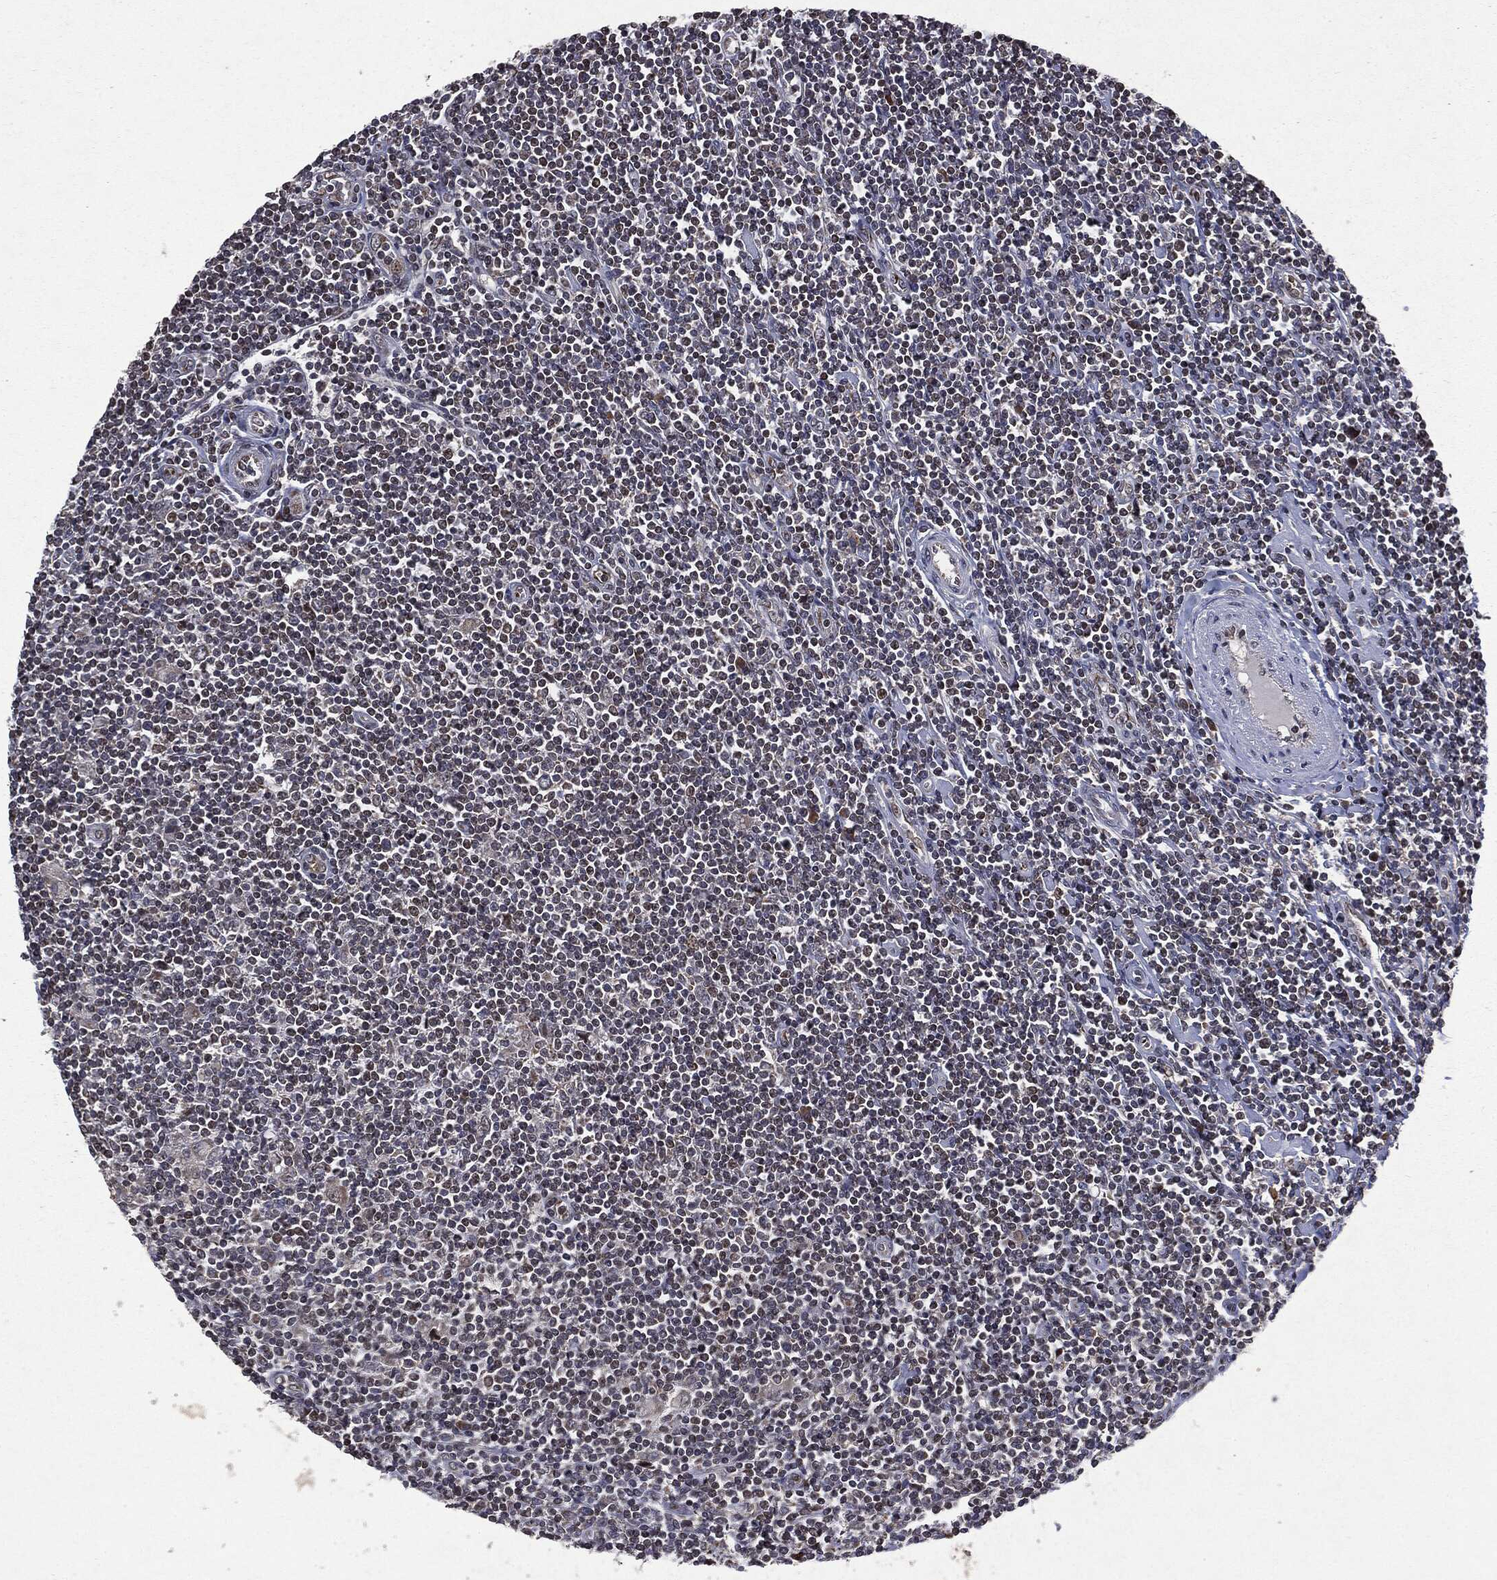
{"staining": {"intensity": "negative", "quantity": "none", "location": "none"}, "tissue": "lymphoma", "cell_type": "Tumor cells", "image_type": "cancer", "snomed": [{"axis": "morphology", "description": "Hodgkin's disease, NOS"}, {"axis": "topography", "description": "Lymph node"}], "caption": "Immunohistochemistry (IHC) micrograph of neoplastic tissue: Hodgkin's disease stained with DAB reveals no significant protein staining in tumor cells.", "gene": "PLPPR2", "patient": {"sex": "male", "age": 40}}